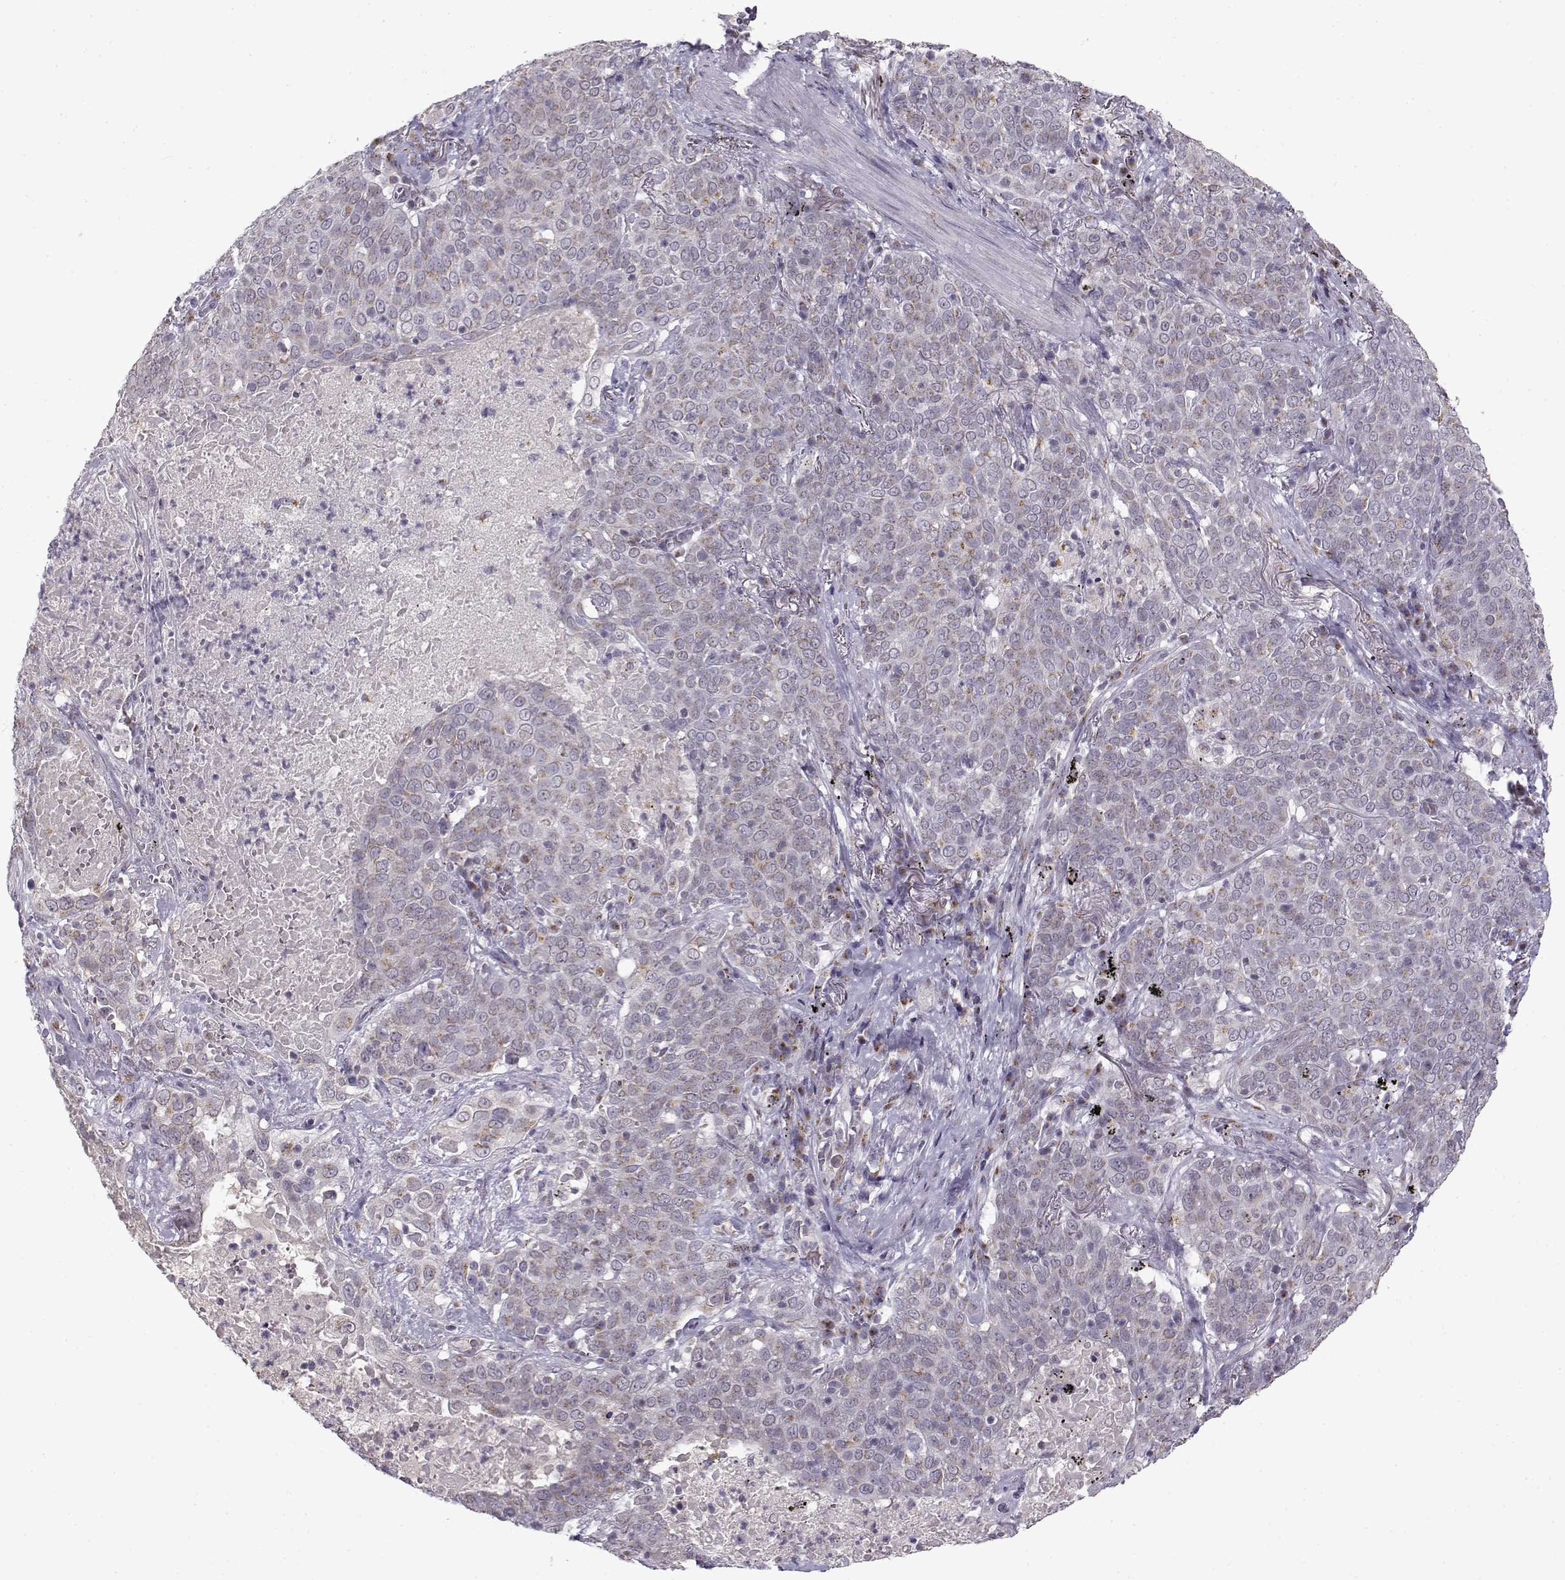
{"staining": {"intensity": "weak", "quantity": ">75%", "location": "cytoplasmic/membranous"}, "tissue": "lung cancer", "cell_type": "Tumor cells", "image_type": "cancer", "snomed": [{"axis": "morphology", "description": "Squamous cell carcinoma, NOS"}, {"axis": "topography", "description": "Lung"}], "caption": "This histopathology image exhibits immunohistochemistry (IHC) staining of human lung squamous cell carcinoma, with low weak cytoplasmic/membranous positivity in about >75% of tumor cells.", "gene": "SLC4A5", "patient": {"sex": "male", "age": 82}}